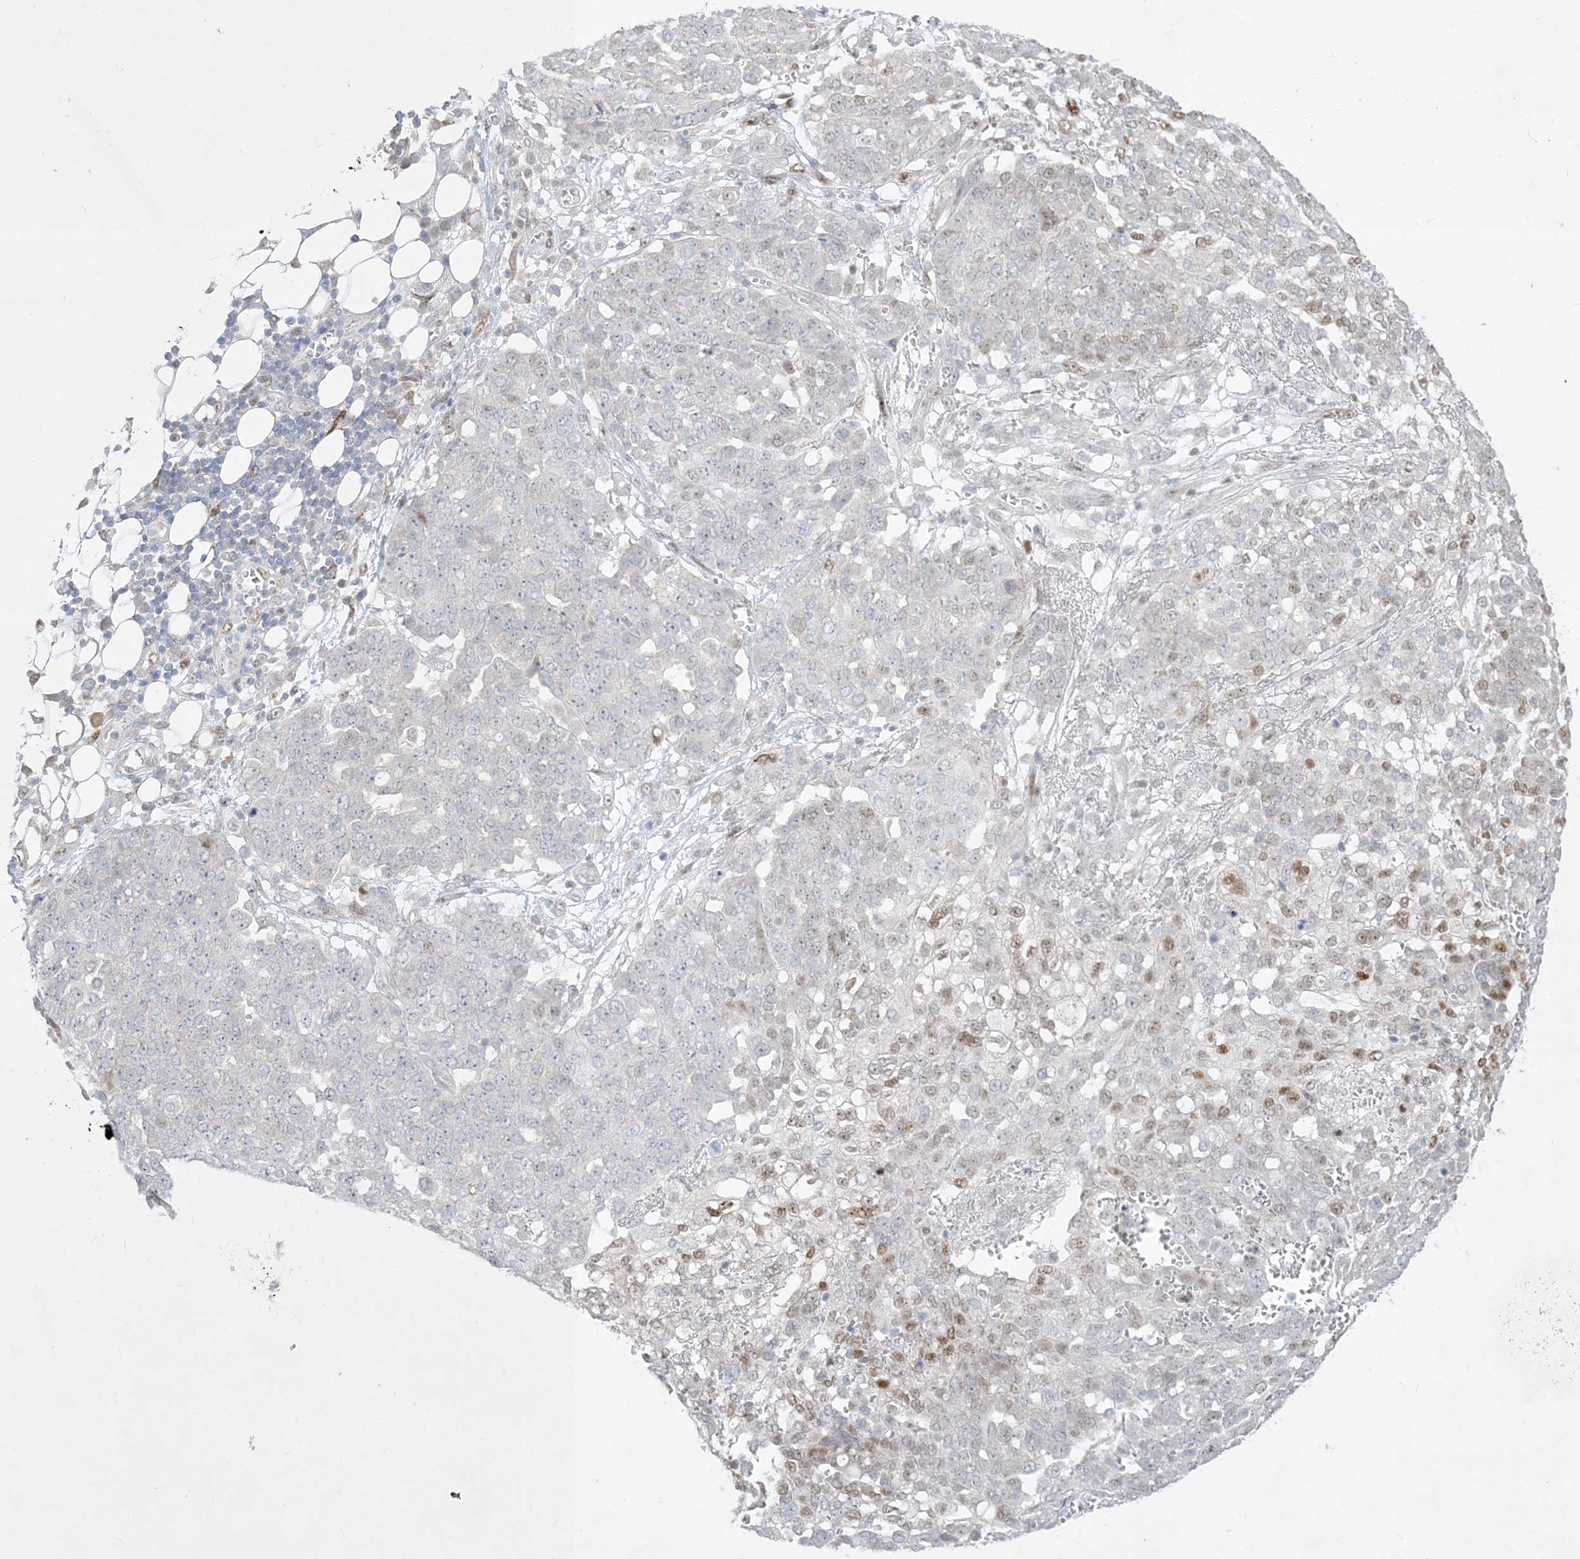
{"staining": {"intensity": "moderate", "quantity": "<25%", "location": "nuclear"}, "tissue": "ovarian cancer", "cell_type": "Tumor cells", "image_type": "cancer", "snomed": [{"axis": "morphology", "description": "Cystadenocarcinoma, serous, NOS"}, {"axis": "topography", "description": "Soft tissue"}, {"axis": "topography", "description": "Ovary"}], "caption": "Tumor cells reveal low levels of moderate nuclear positivity in approximately <25% of cells in human ovarian cancer.", "gene": "BHLHE40", "patient": {"sex": "female", "age": 57}}